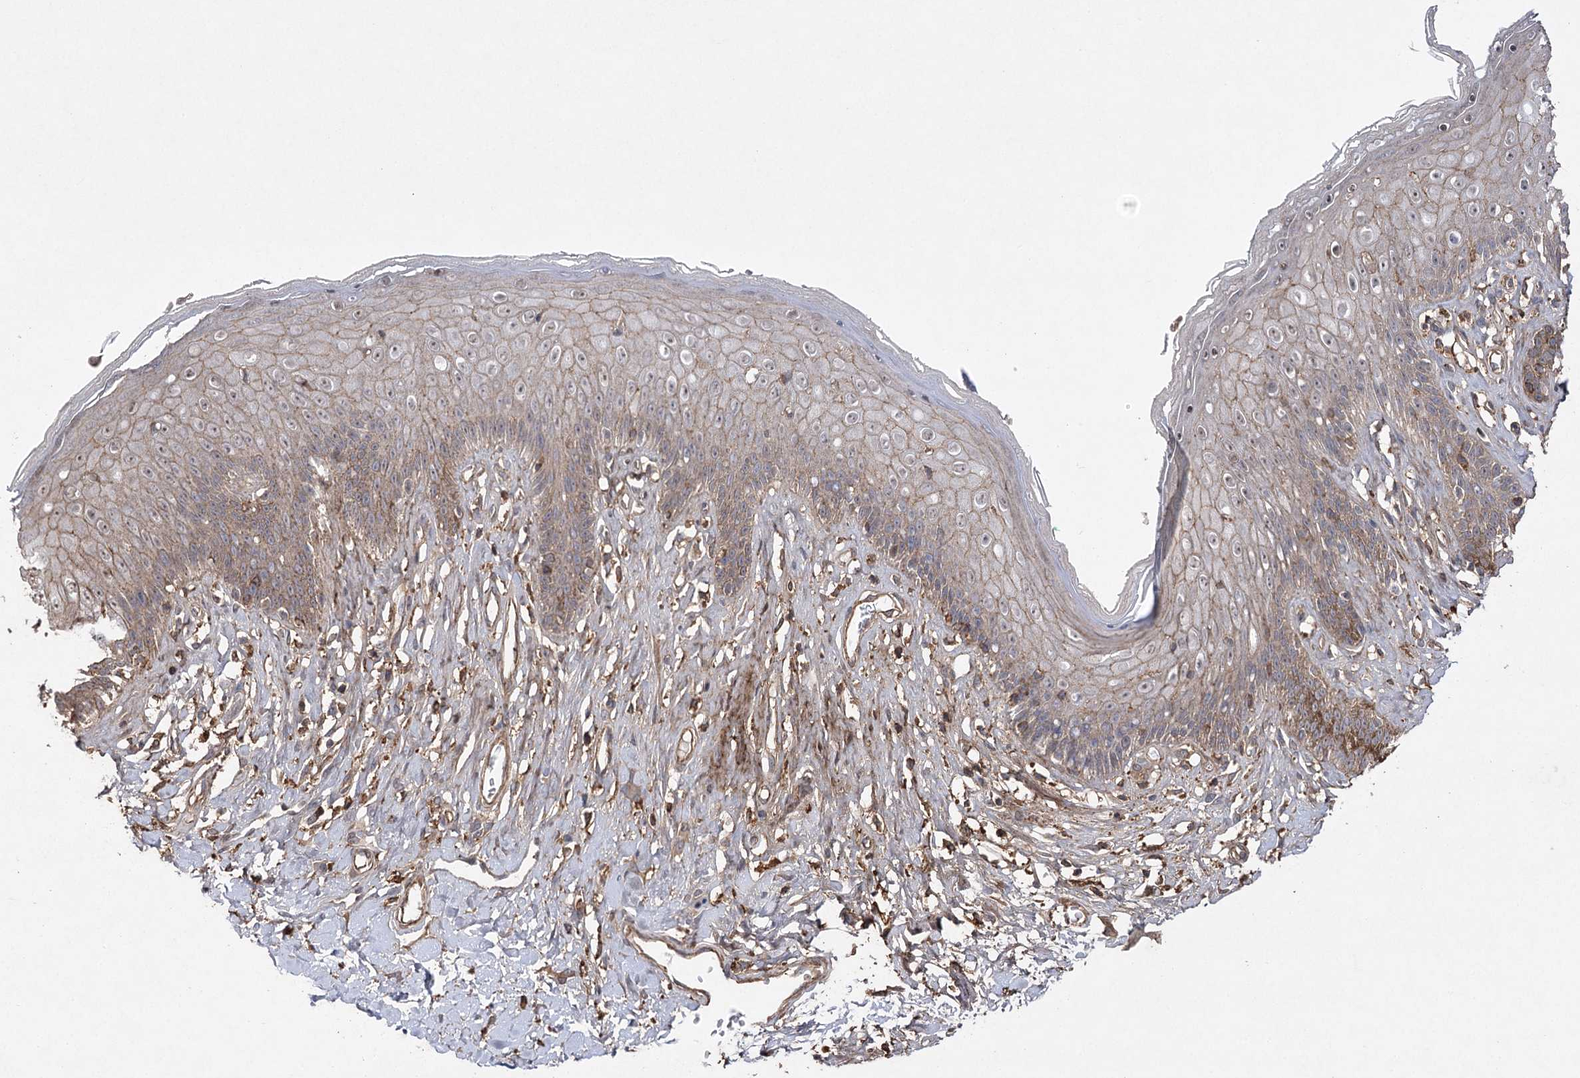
{"staining": {"intensity": "weak", "quantity": ">75%", "location": "cytoplasmic/membranous"}, "tissue": "skin", "cell_type": "Epidermal cells", "image_type": "normal", "snomed": [{"axis": "morphology", "description": "Normal tissue, NOS"}, {"axis": "morphology", "description": "Squamous cell carcinoma, NOS"}, {"axis": "topography", "description": "Vulva"}], "caption": "A low amount of weak cytoplasmic/membranous positivity is seen in approximately >75% of epidermal cells in normal skin.", "gene": "OBSL1", "patient": {"sex": "female", "age": 85}}